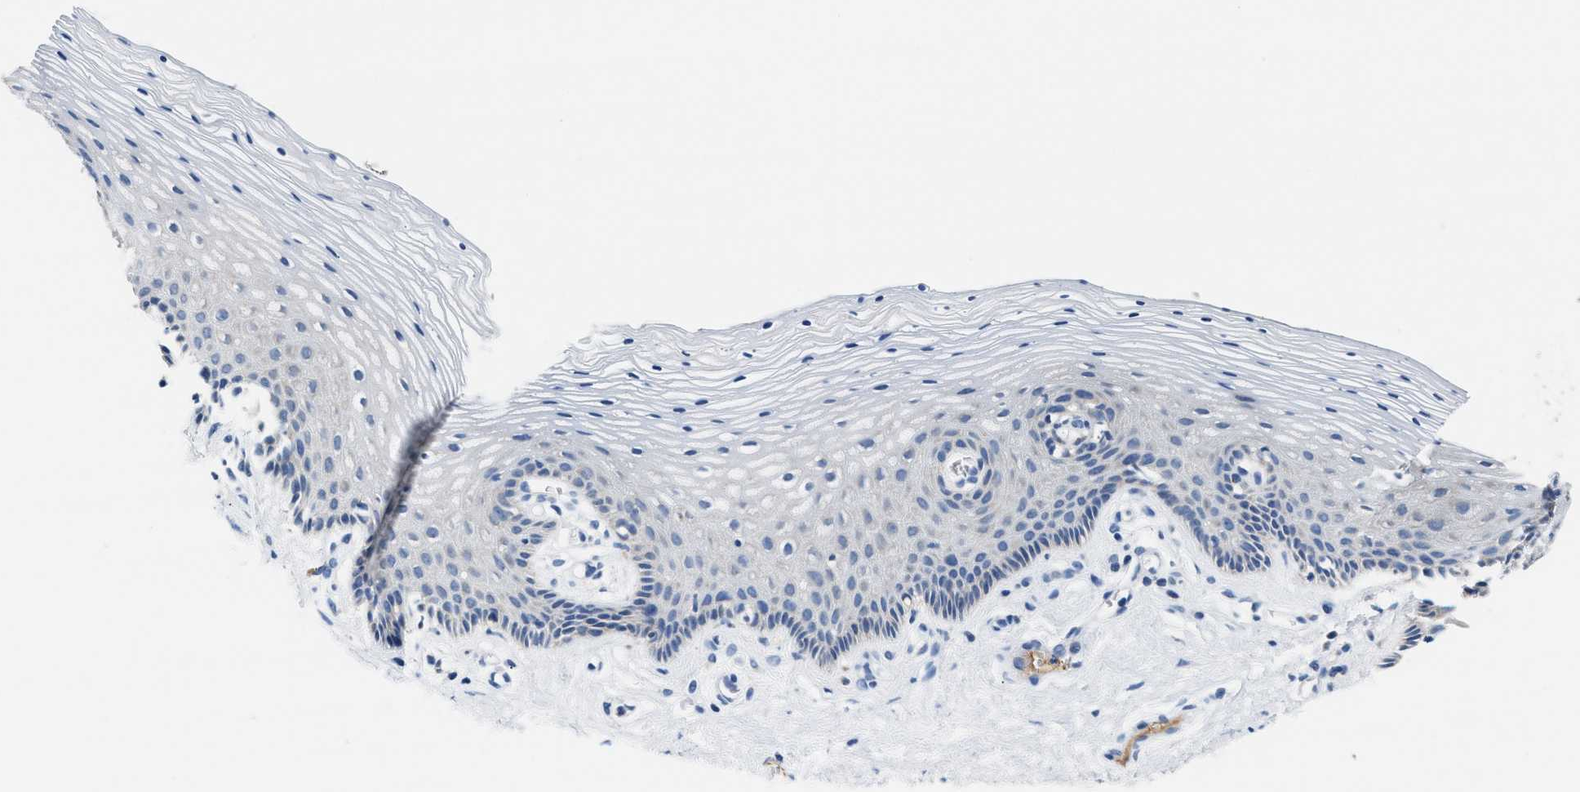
{"staining": {"intensity": "weak", "quantity": "<25%", "location": "cytoplasmic/membranous"}, "tissue": "vagina", "cell_type": "Squamous epithelial cells", "image_type": "normal", "snomed": [{"axis": "morphology", "description": "Normal tissue, NOS"}, {"axis": "topography", "description": "Vagina"}], "caption": "Human vagina stained for a protein using IHC shows no positivity in squamous epithelial cells.", "gene": "TUT7", "patient": {"sex": "female", "age": 32}}